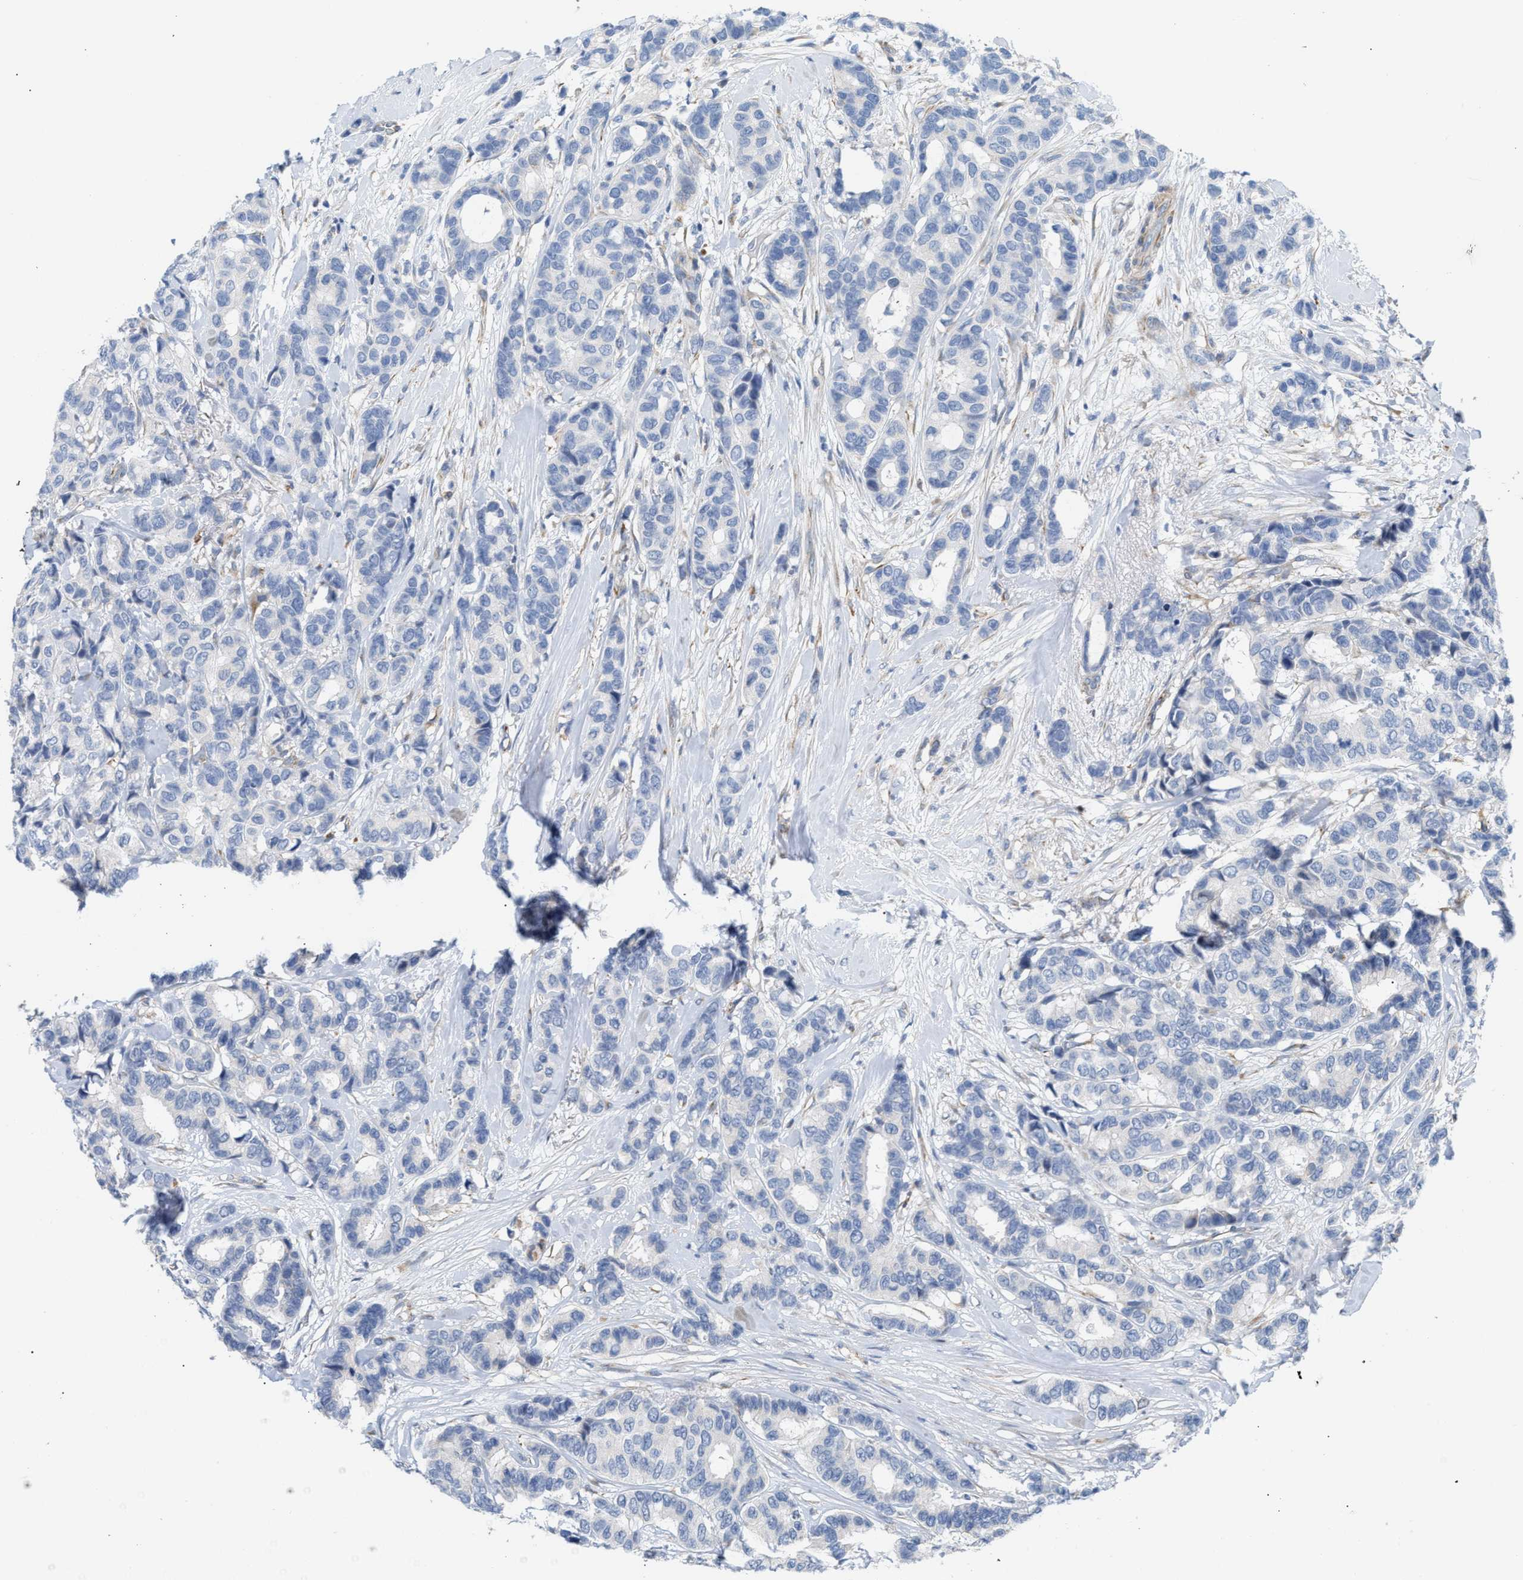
{"staining": {"intensity": "negative", "quantity": "none", "location": "none"}, "tissue": "breast cancer", "cell_type": "Tumor cells", "image_type": "cancer", "snomed": [{"axis": "morphology", "description": "Duct carcinoma"}, {"axis": "topography", "description": "Breast"}], "caption": "This is an immunohistochemistry image of breast cancer (infiltrating ductal carcinoma). There is no positivity in tumor cells.", "gene": "TFPI", "patient": {"sex": "female", "age": 87}}